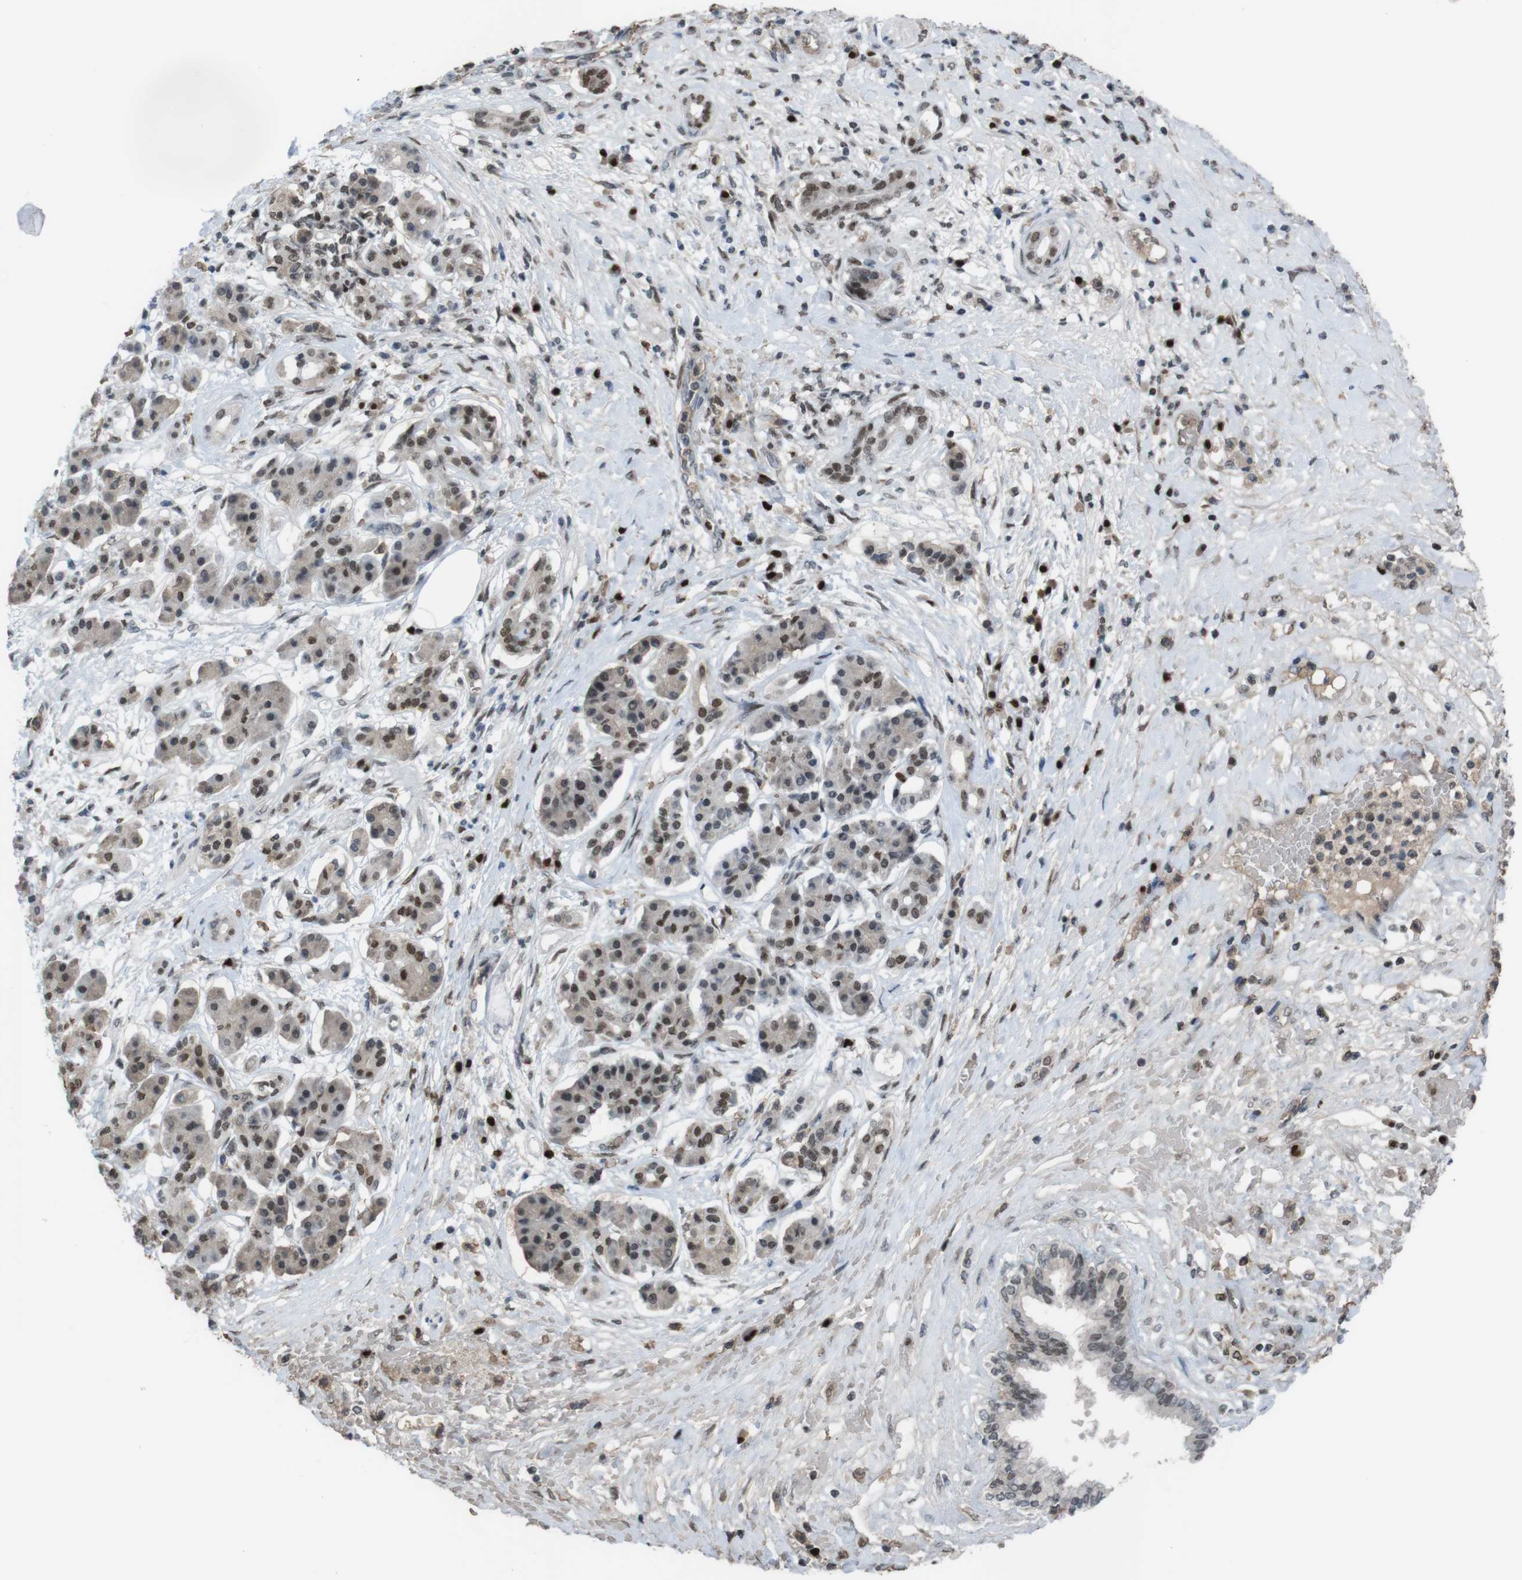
{"staining": {"intensity": "strong", "quantity": ">75%", "location": "nuclear"}, "tissue": "pancreatic cancer", "cell_type": "Tumor cells", "image_type": "cancer", "snomed": [{"axis": "morphology", "description": "Adenocarcinoma, NOS"}, {"axis": "topography", "description": "Pancreas"}], "caption": "Protein staining of adenocarcinoma (pancreatic) tissue exhibits strong nuclear positivity in approximately >75% of tumor cells.", "gene": "SUB1", "patient": {"sex": "female", "age": 56}}